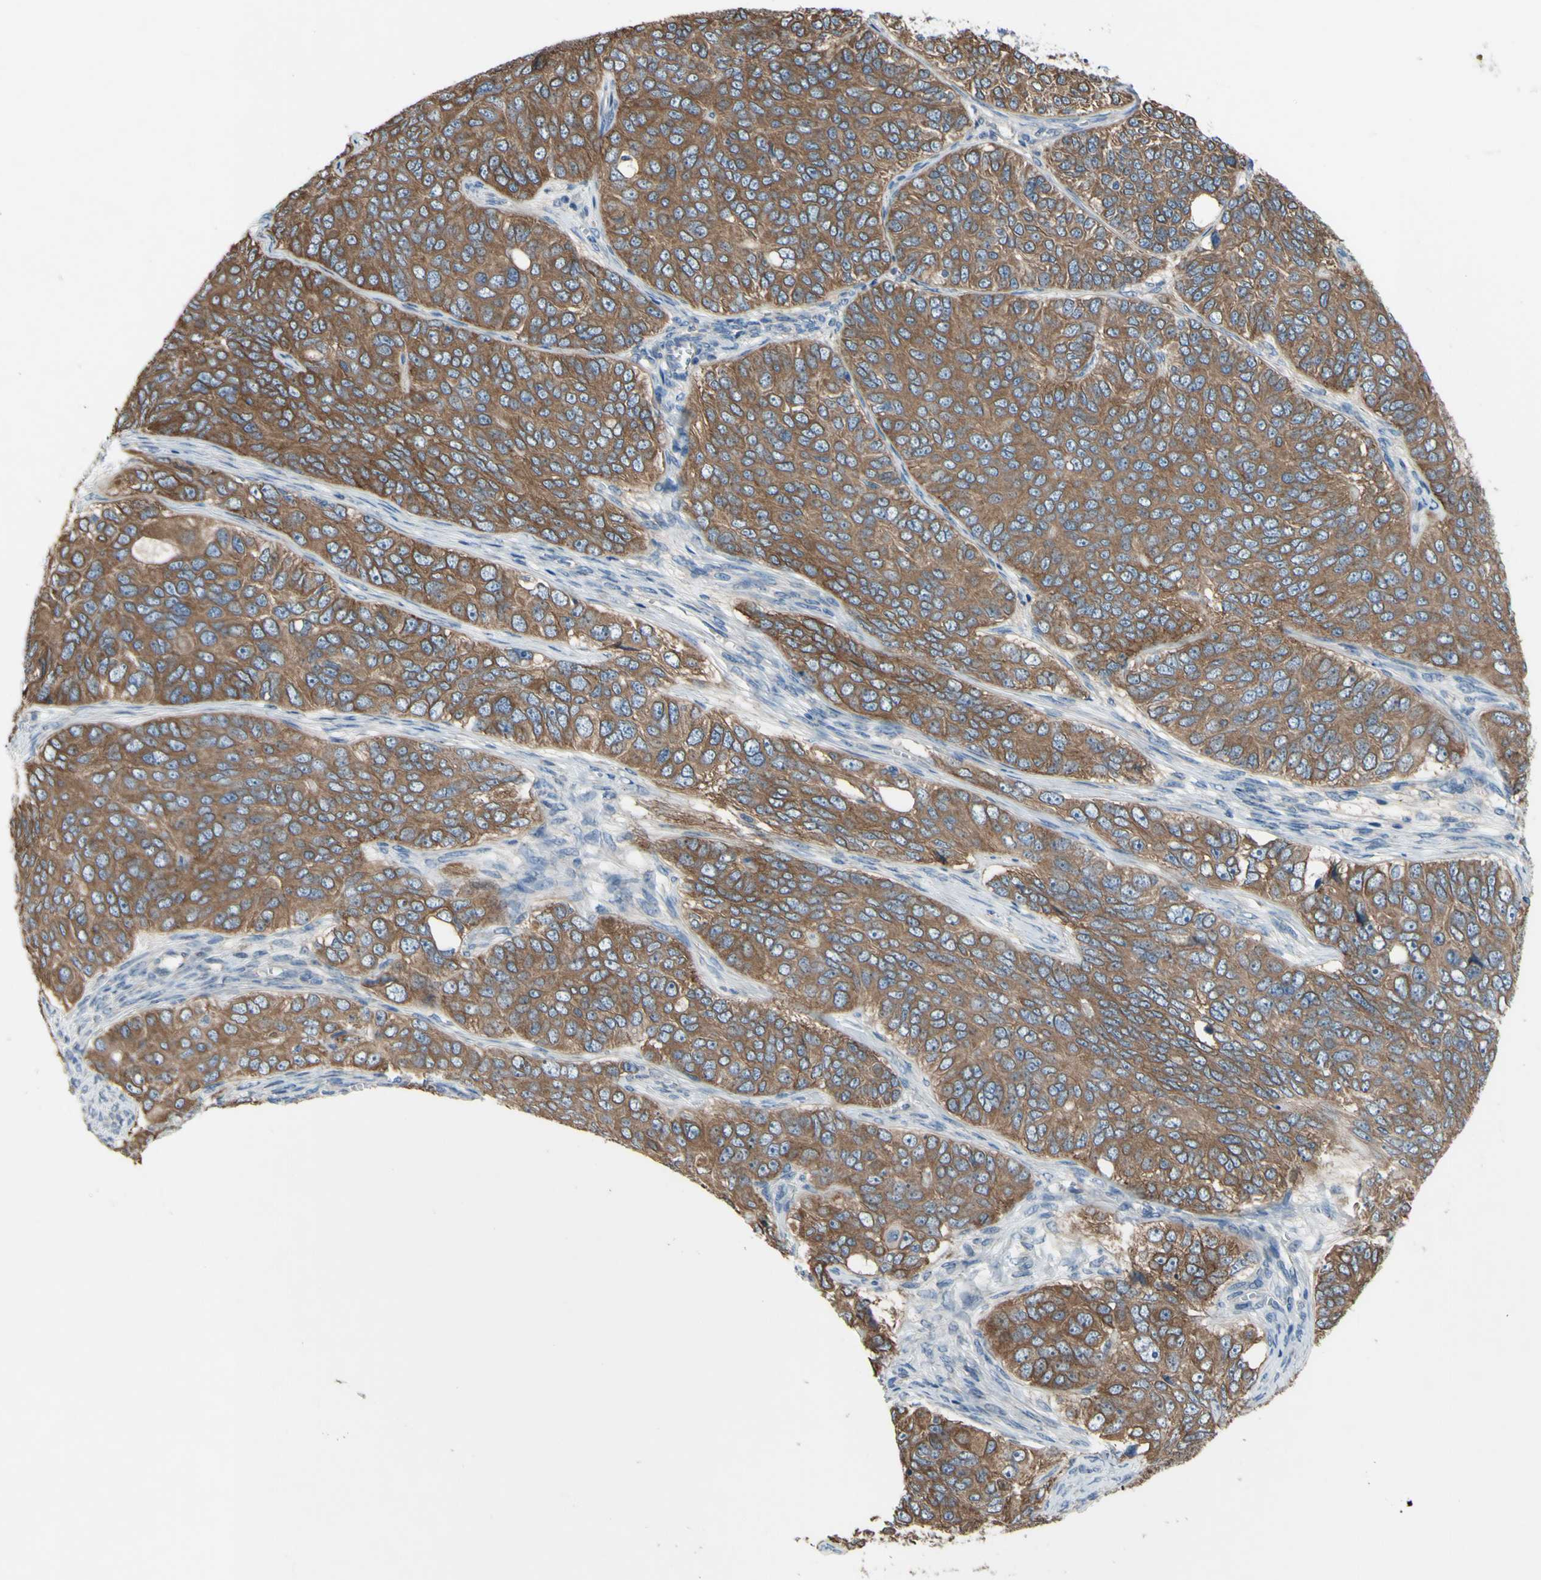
{"staining": {"intensity": "moderate", "quantity": ">75%", "location": "cytoplasmic/membranous"}, "tissue": "ovarian cancer", "cell_type": "Tumor cells", "image_type": "cancer", "snomed": [{"axis": "morphology", "description": "Carcinoma, endometroid"}, {"axis": "topography", "description": "Ovary"}], "caption": "A brown stain shows moderate cytoplasmic/membranous expression of a protein in ovarian cancer (endometroid carcinoma) tumor cells.", "gene": "GRAMD2B", "patient": {"sex": "female", "age": 51}}